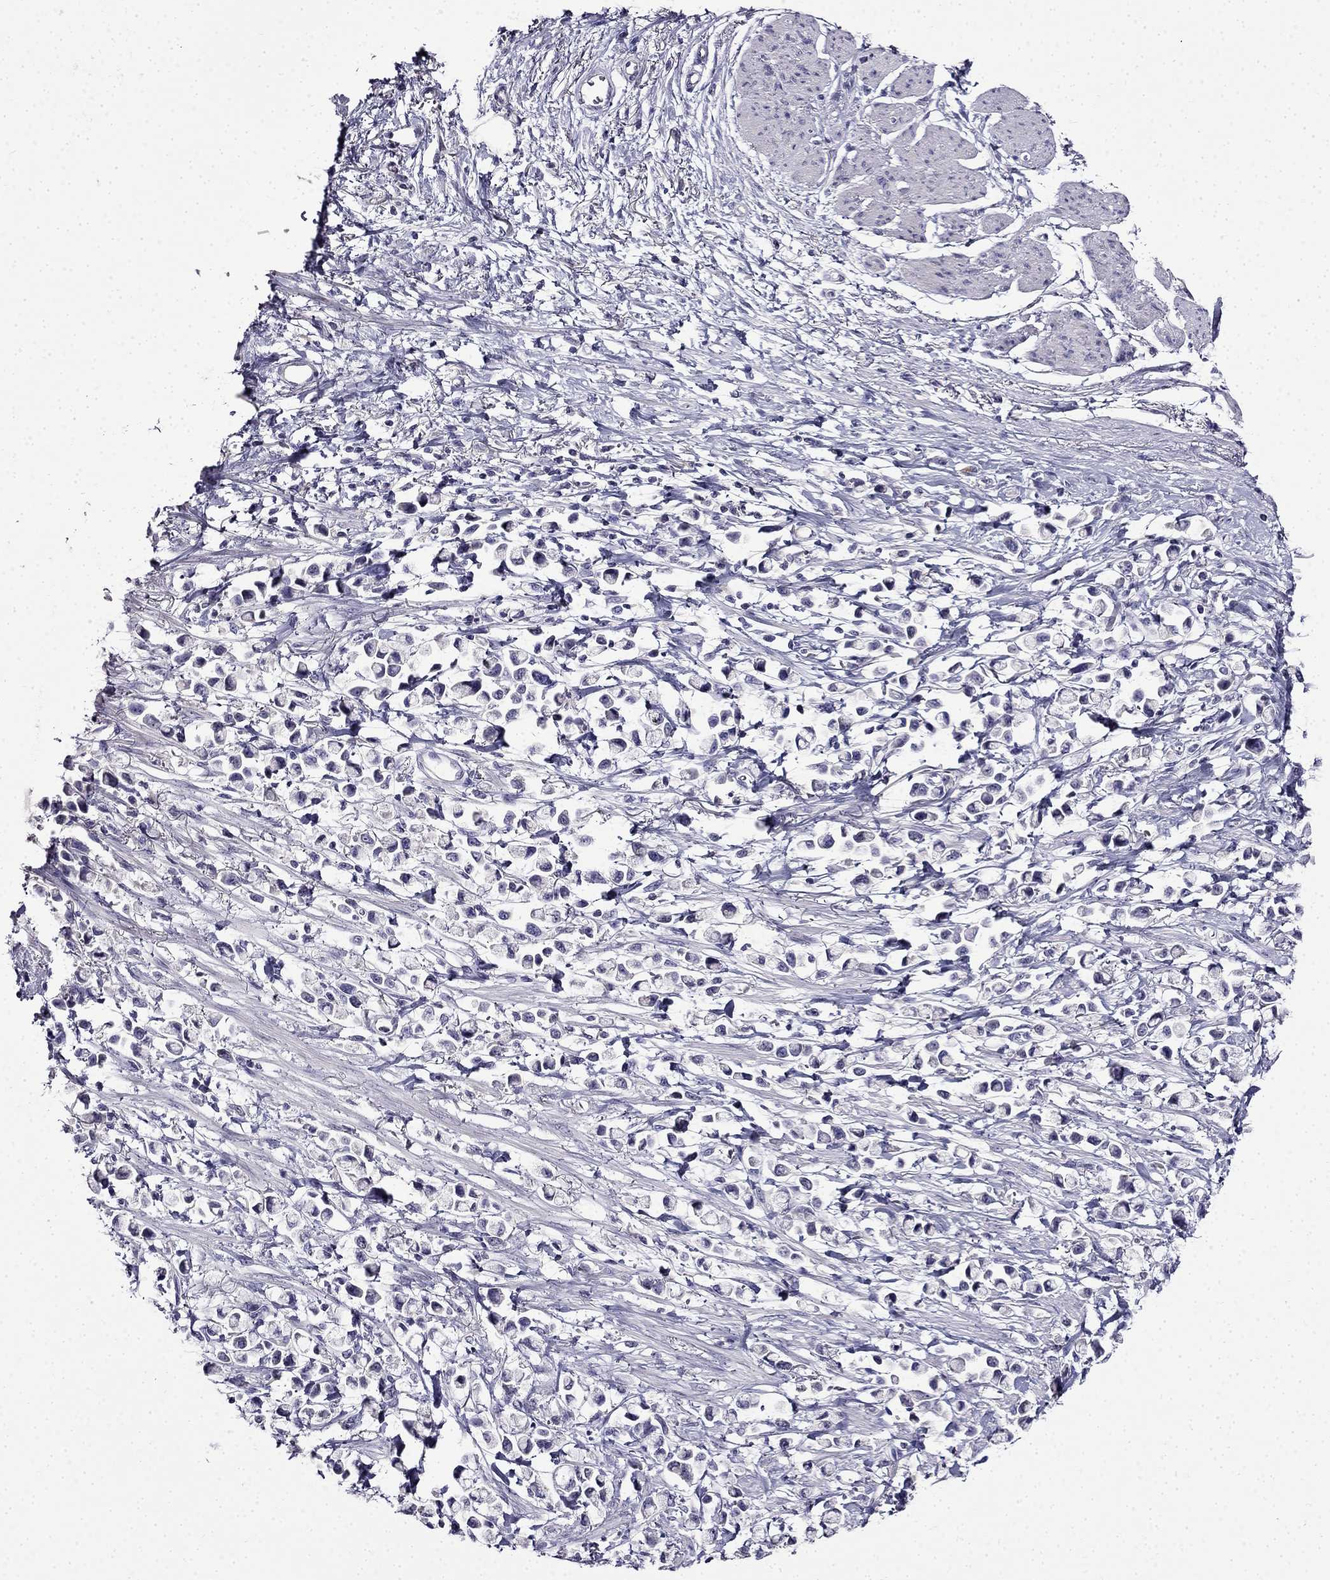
{"staining": {"intensity": "negative", "quantity": "none", "location": "none"}, "tissue": "stomach cancer", "cell_type": "Tumor cells", "image_type": "cancer", "snomed": [{"axis": "morphology", "description": "Adenocarcinoma, NOS"}, {"axis": "topography", "description": "Stomach"}], "caption": "A high-resolution micrograph shows immunohistochemistry staining of stomach adenocarcinoma, which demonstrates no significant staining in tumor cells.", "gene": "TMEM266", "patient": {"sex": "female", "age": 81}}